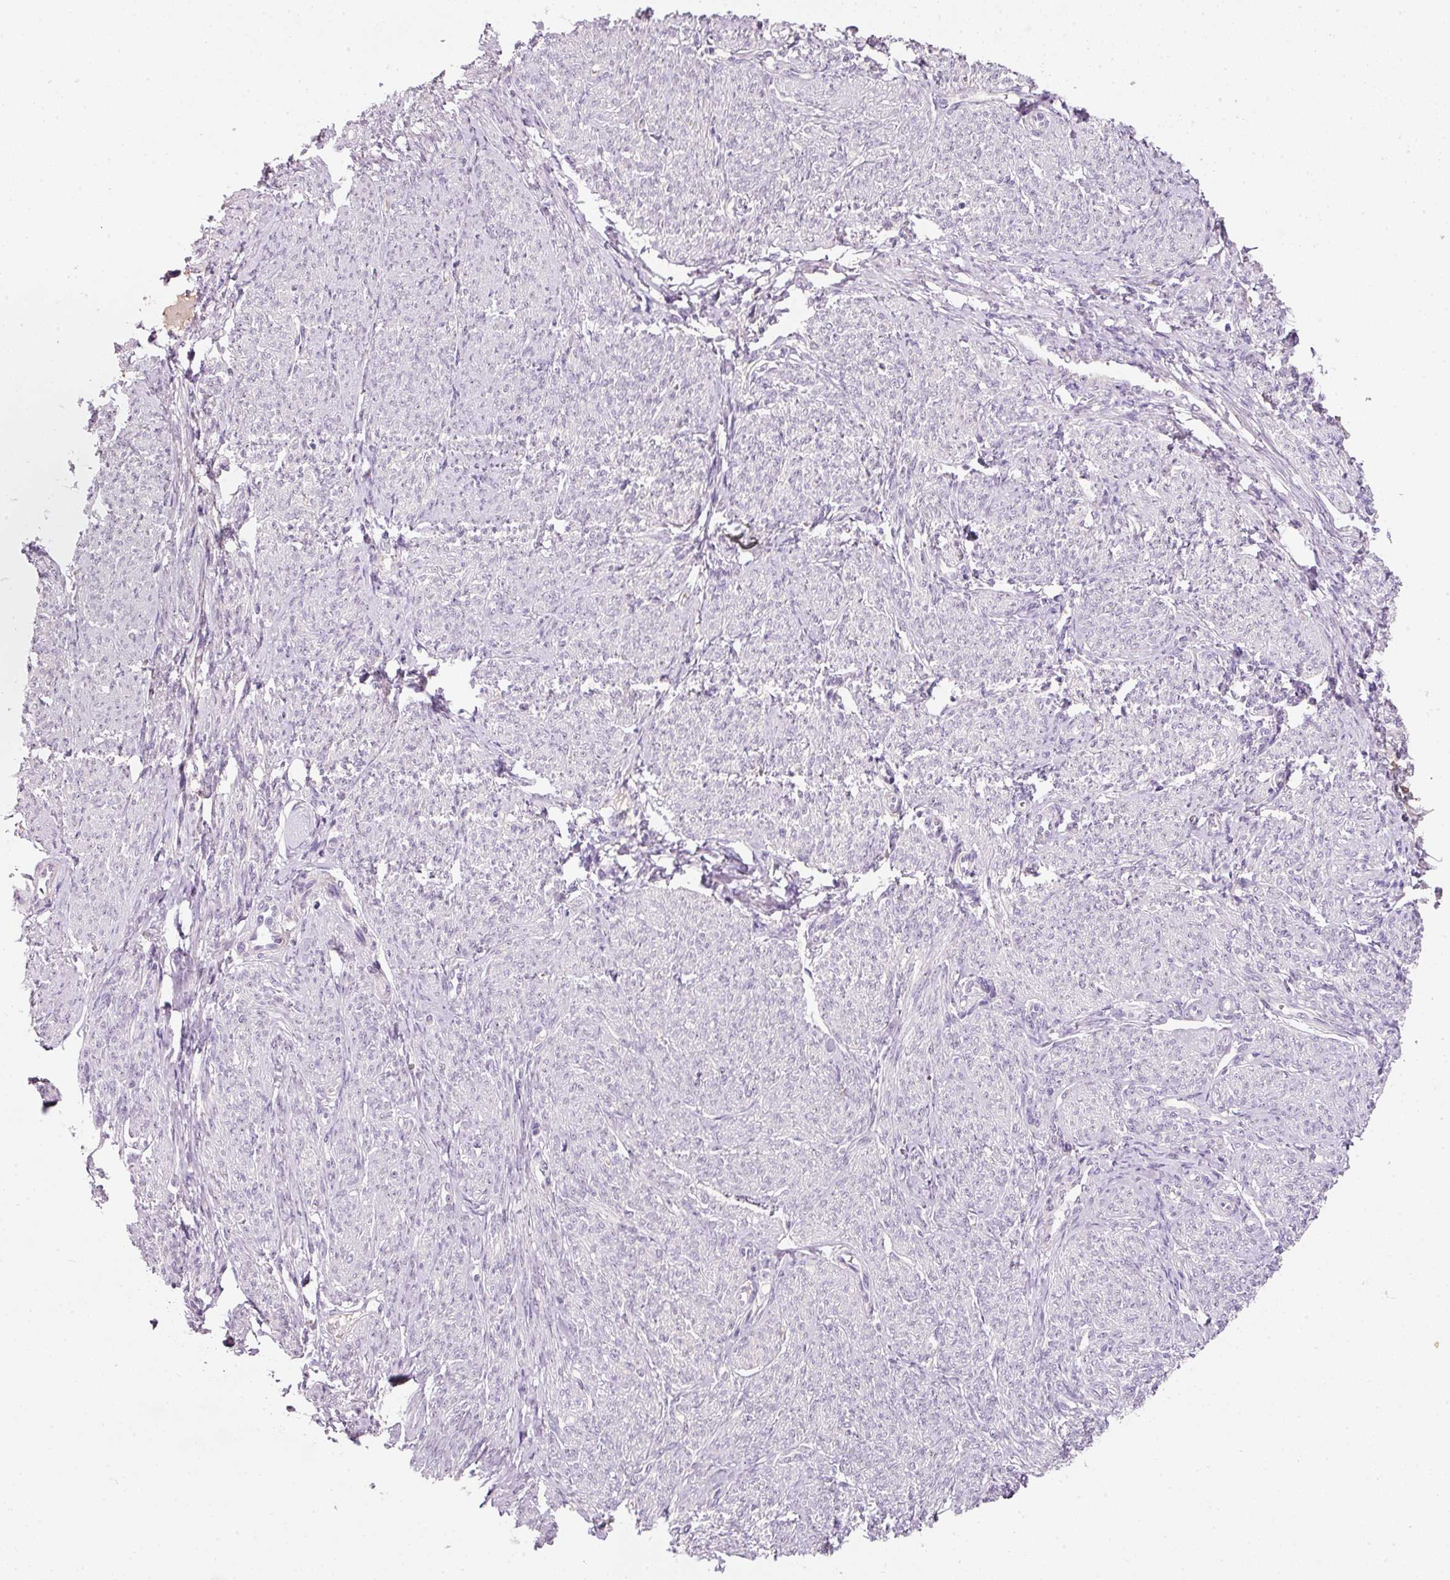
{"staining": {"intensity": "weak", "quantity": "<25%", "location": "nuclear"}, "tissue": "smooth muscle", "cell_type": "Smooth muscle cells", "image_type": "normal", "snomed": [{"axis": "morphology", "description": "Normal tissue, NOS"}, {"axis": "topography", "description": "Smooth muscle"}], "caption": "High power microscopy image of an IHC histopathology image of normal smooth muscle, revealing no significant staining in smooth muscle cells. (DAB immunohistochemistry (IHC) with hematoxylin counter stain).", "gene": "TMEM37", "patient": {"sex": "female", "age": 65}}